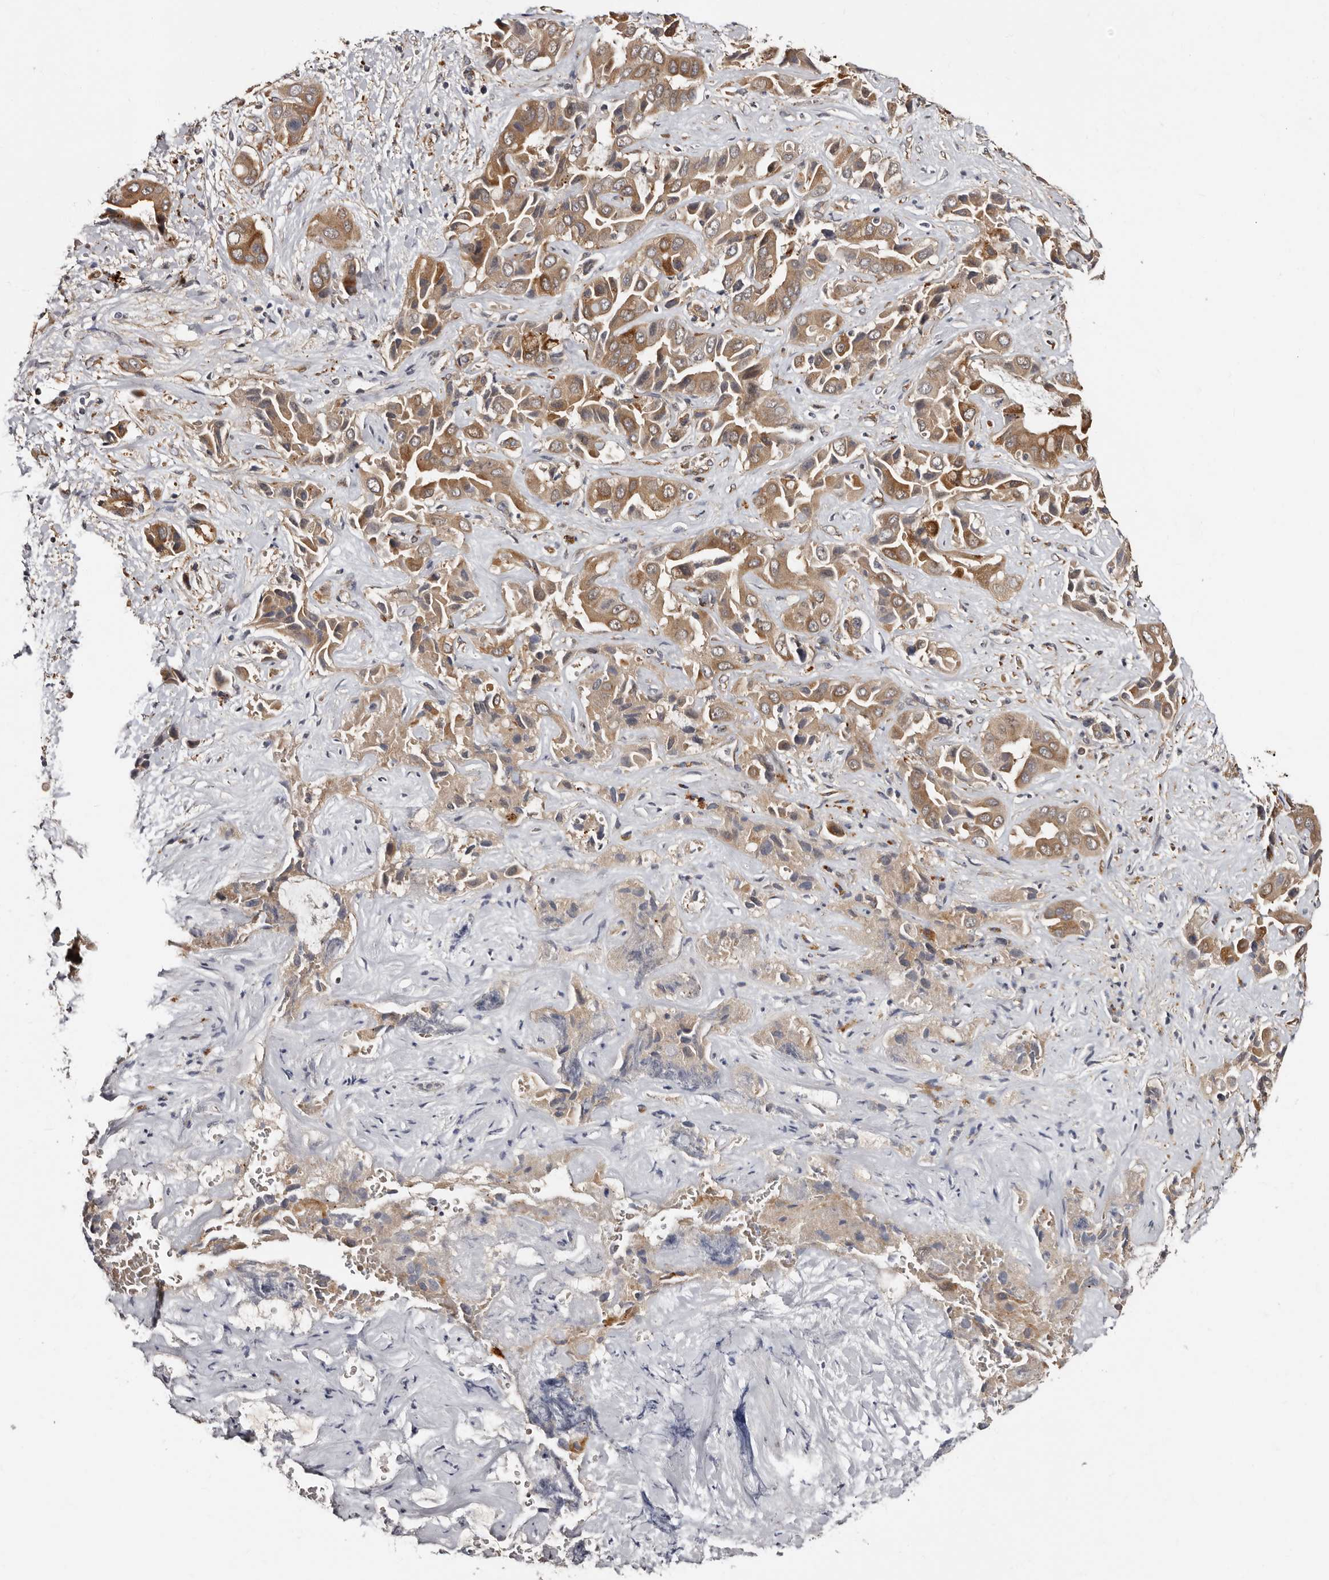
{"staining": {"intensity": "moderate", "quantity": ">75%", "location": "cytoplasmic/membranous"}, "tissue": "liver cancer", "cell_type": "Tumor cells", "image_type": "cancer", "snomed": [{"axis": "morphology", "description": "Cholangiocarcinoma"}, {"axis": "topography", "description": "Liver"}], "caption": "Brown immunohistochemical staining in human liver cancer reveals moderate cytoplasmic/membranous staining in approximately >75% of tumor cells.", "gene": "TBC1D22B", "patient": {"sex": "female", "age": 52}}